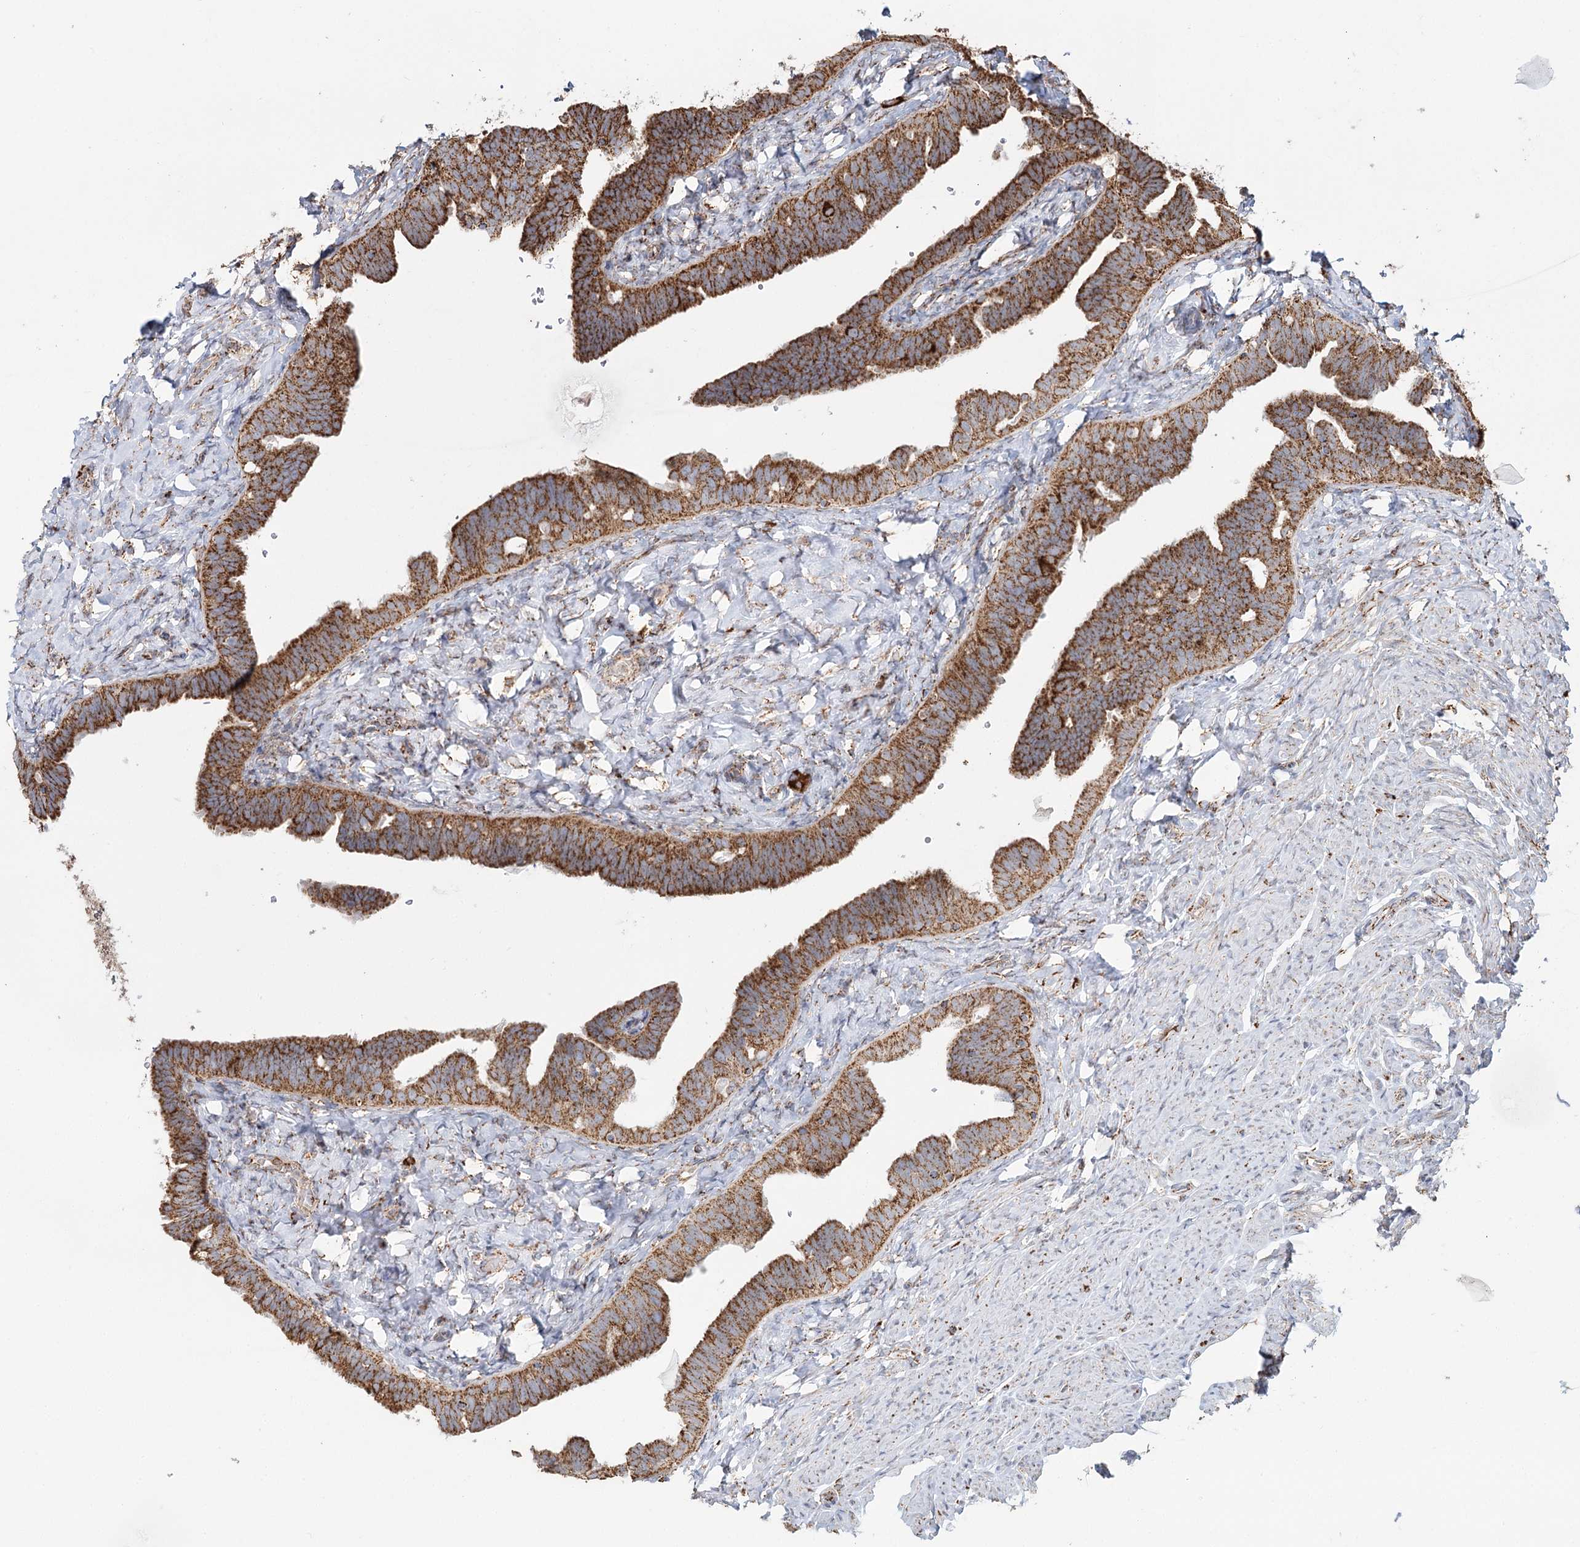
{"staining": {"intensity": "moderate", "quantity": ">75%", "location": "cytoplasmic/membranous"}, "tissue": "fallopian tube", "cell_type": "Glandular cells", "image_type": "normal", "snomed": [{"axis": "morphology", "description": "Normal tissue, NOS"}, {"axis": "topography", "description": "Fallopian tube"}], "caption": "DAB (3,3'-diaminobenzidine) immunohistochemical staining of normal fallopian tube displays moderate cytoplasmic/membranous protein expression in about >75% of glandular cells. (brown staining indicates protein expression, while blue staining denotes nuclei).", "gene": "APH1A", "patient": {"sex": "female", "age": 39}}